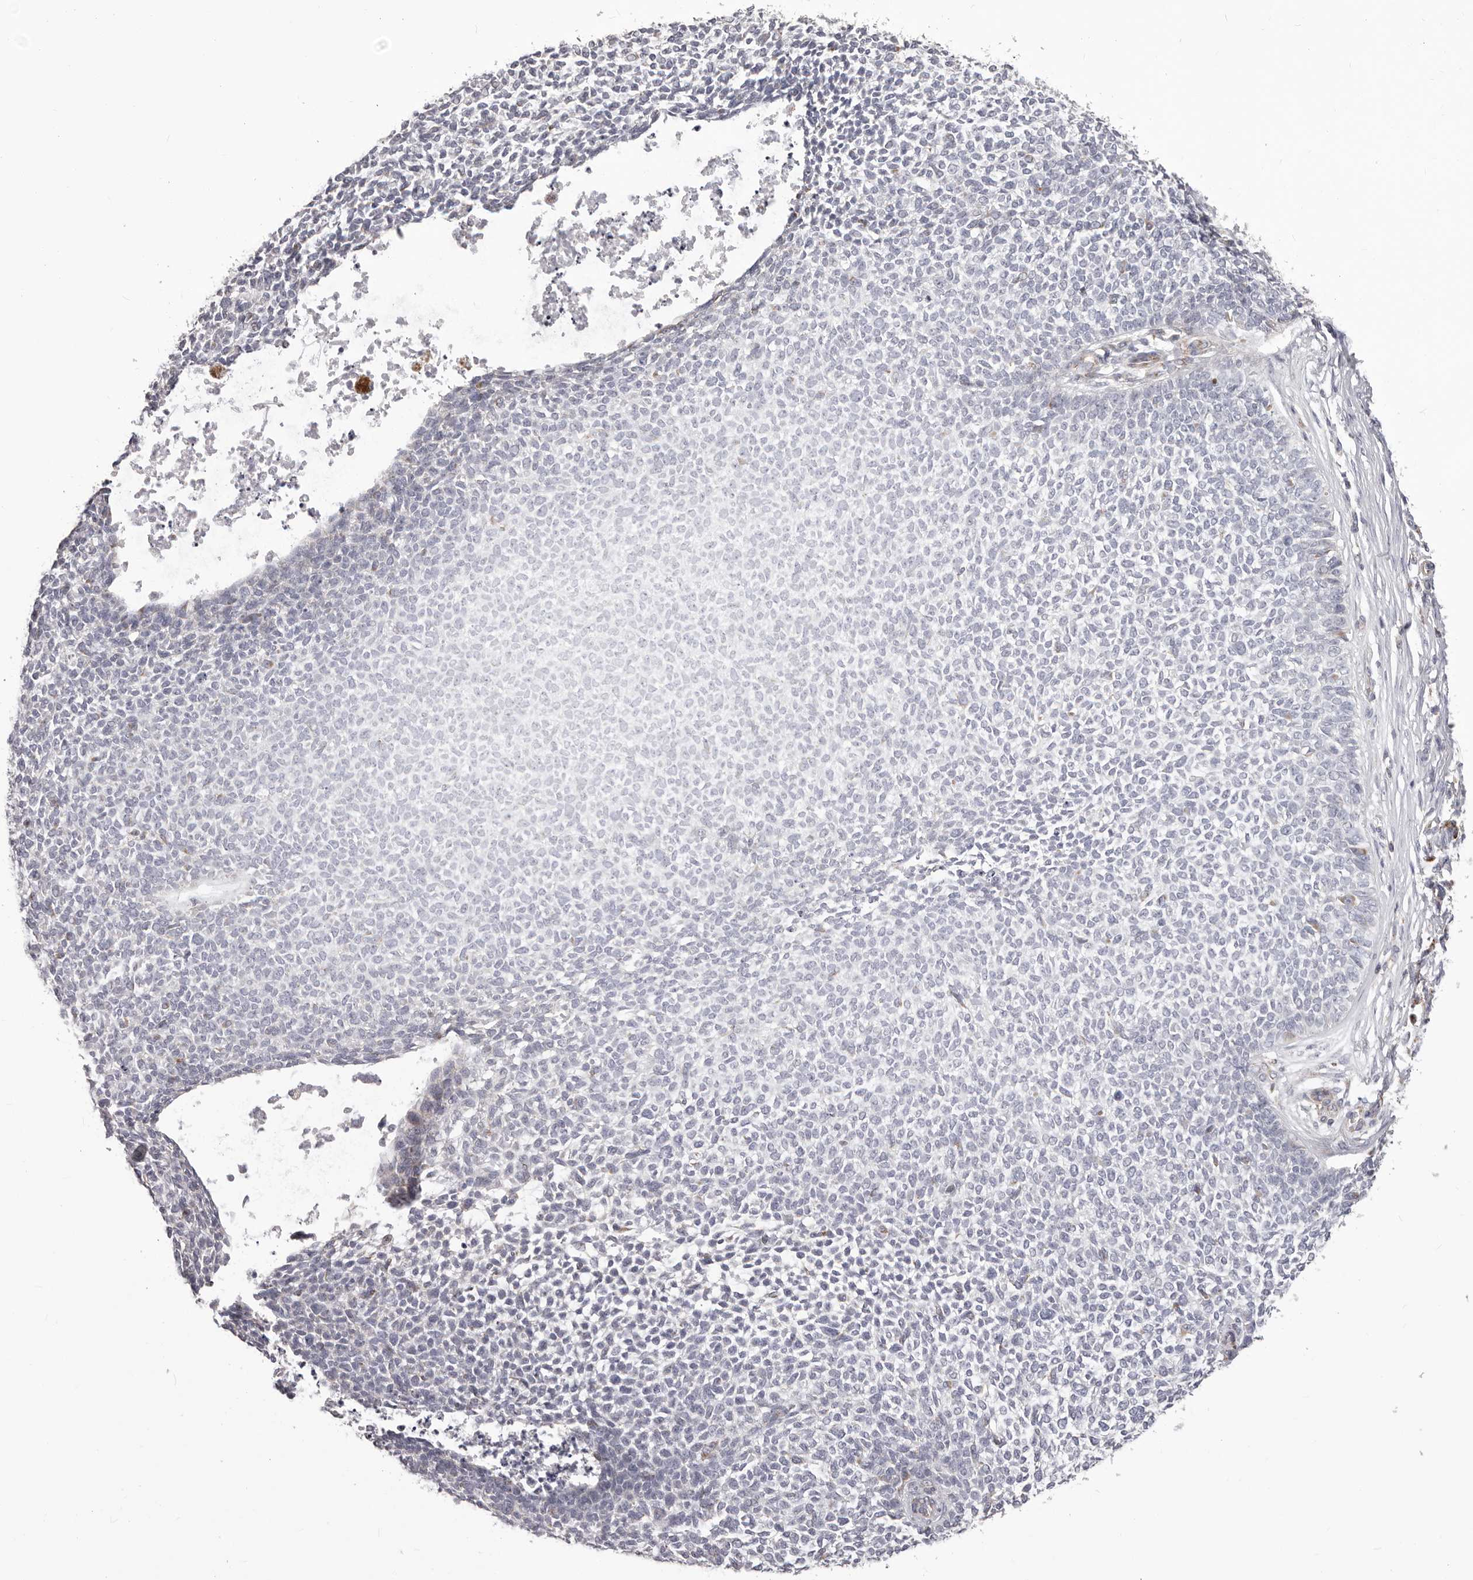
{"staining": {"intensity": "negative", "quantity": "none", "location": "none"}, "tissue": "skin cancer", "cell_type": "Tumor cells", "image_type": "cancer", "snomed": [{"axis": "morphology", "description": "Basal cell carcinoma"}, {"axis": "topography", "description": "Skin"}], "caption": "The immunohistochemistry photomicrograph has no significant expression in tumor cells of skin cancer tissue.", "gene": "PRMT2", "patient": {"sex": "female", "age": 84}}